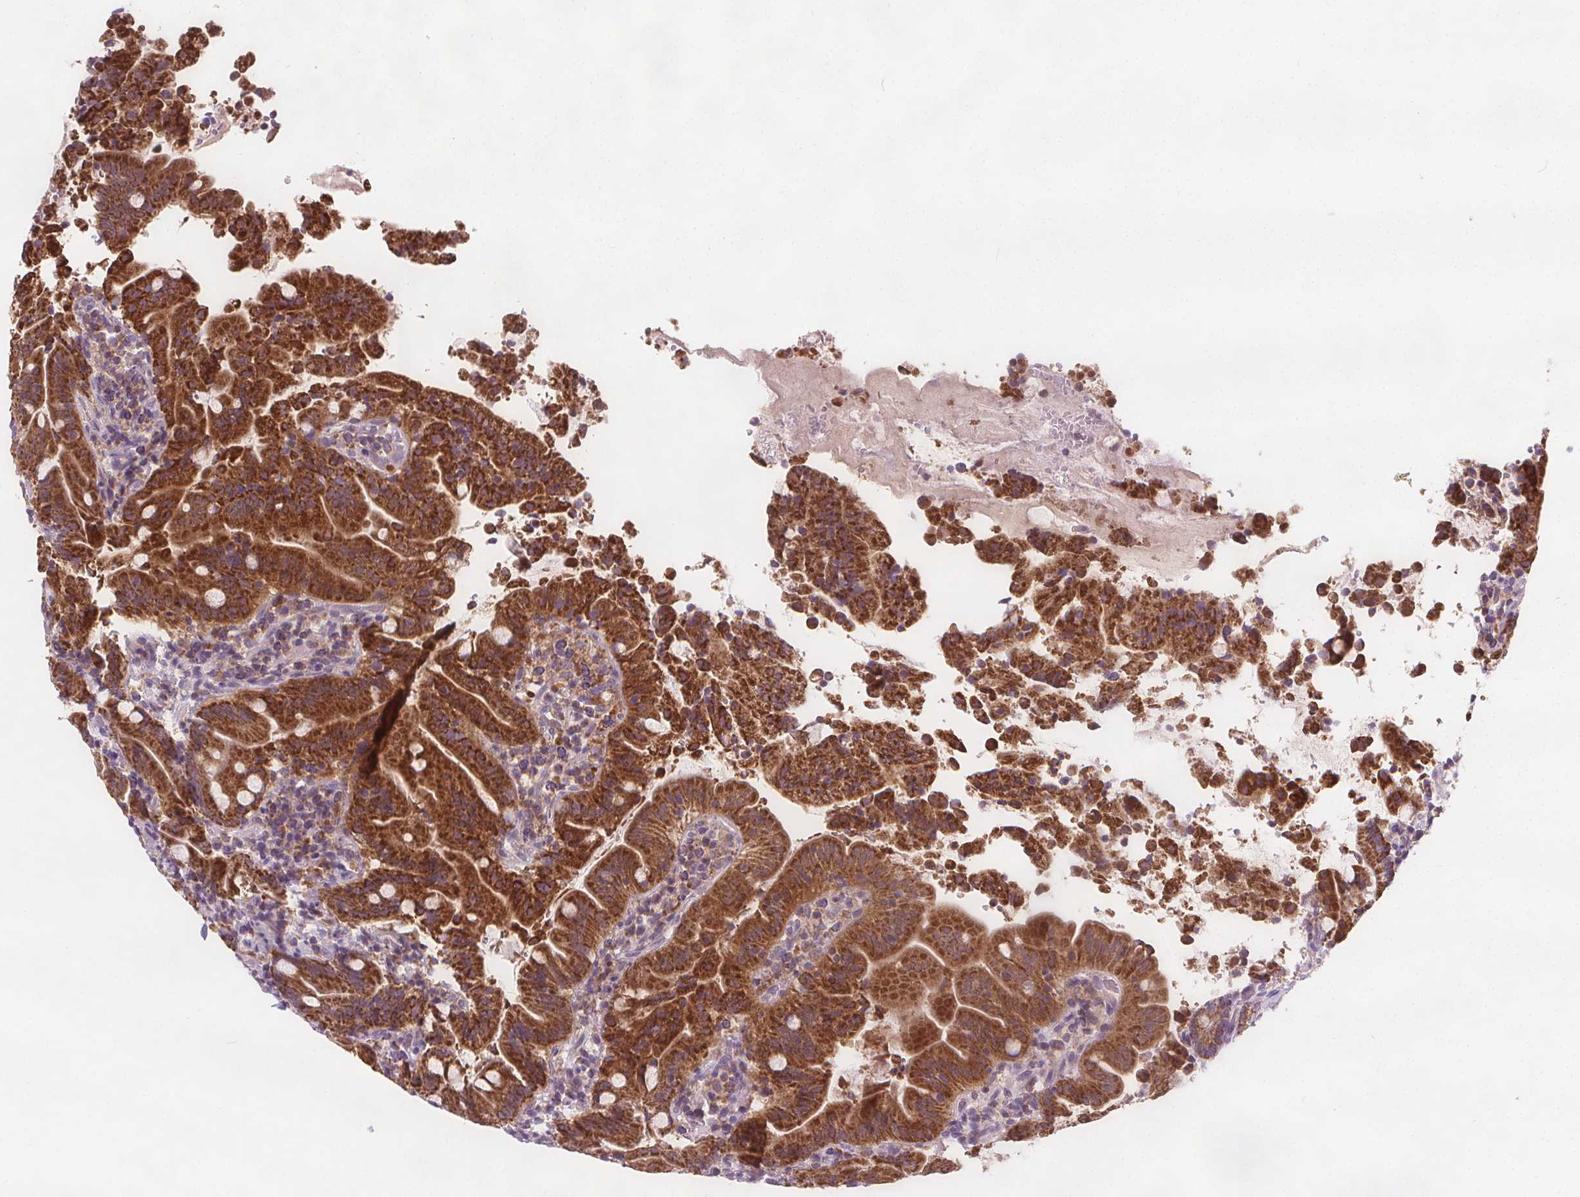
{"staining": {"intensity": "strong", "quantity": ">75%", "location": "cytoplasmic/membranous"}, "tissue": "small intestine", "cell_type": "Glandular cells", "image_type": "normal", "snomed": [{"axis": "morphology", "description": "Normal tissue, NOS"}, {"axis": "topography", "description": "Small intestine"}], "caption": "Protein analysis of normal small intestine reveals strong cytoplasmic/membranous staining in about >75% of glandular cells.", "gene": "RAB20", "patient": {"sex": "male", "age": 26}}